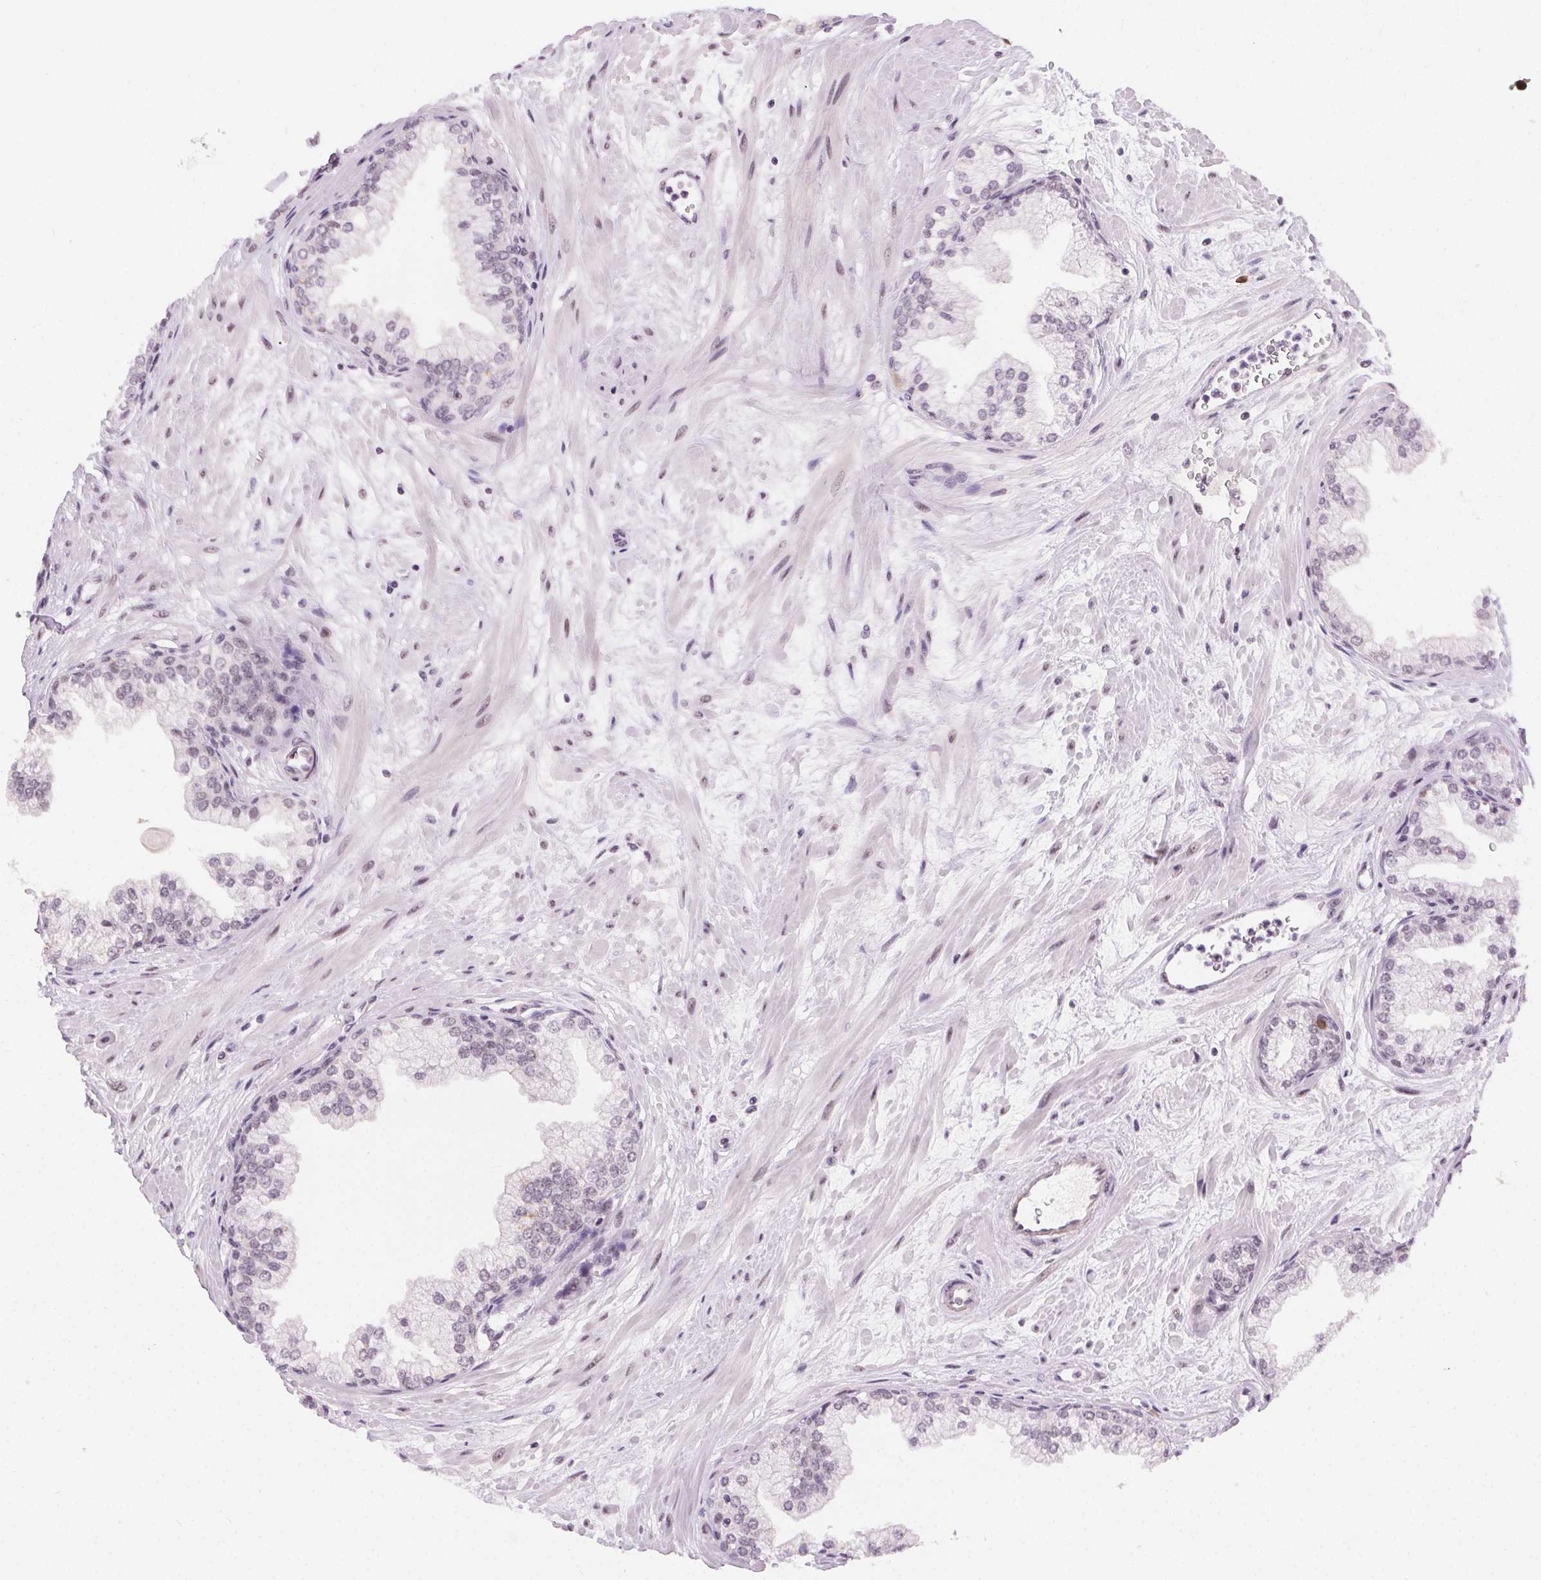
{"staining": {"intensity": "moderate", "quantity": "25%-75%", "location": "nuclear"}, "tissue": "prostate", "cell_type": "Glandular cells", "image_type": "normal", "snomed": [{"axis": "morphology", "description": "Normal tissue, NOS"}, {"axis": "topography", "description": "Prostate"}, {"axis": "topography", "description": "Peripheral nerve tissue"}], "caption": "The immunohistochemical stain labels moderate nuclear staining in glandular cells of unremarkable prostate. Using DAB (3,3'-diaminobenzidine) (brown) and hematoxylin (blue) stains, captured at high magnification using brightfield microscopy.", "gene": "CD2BP2", "patient": {"sex": "male", "age": 61}}